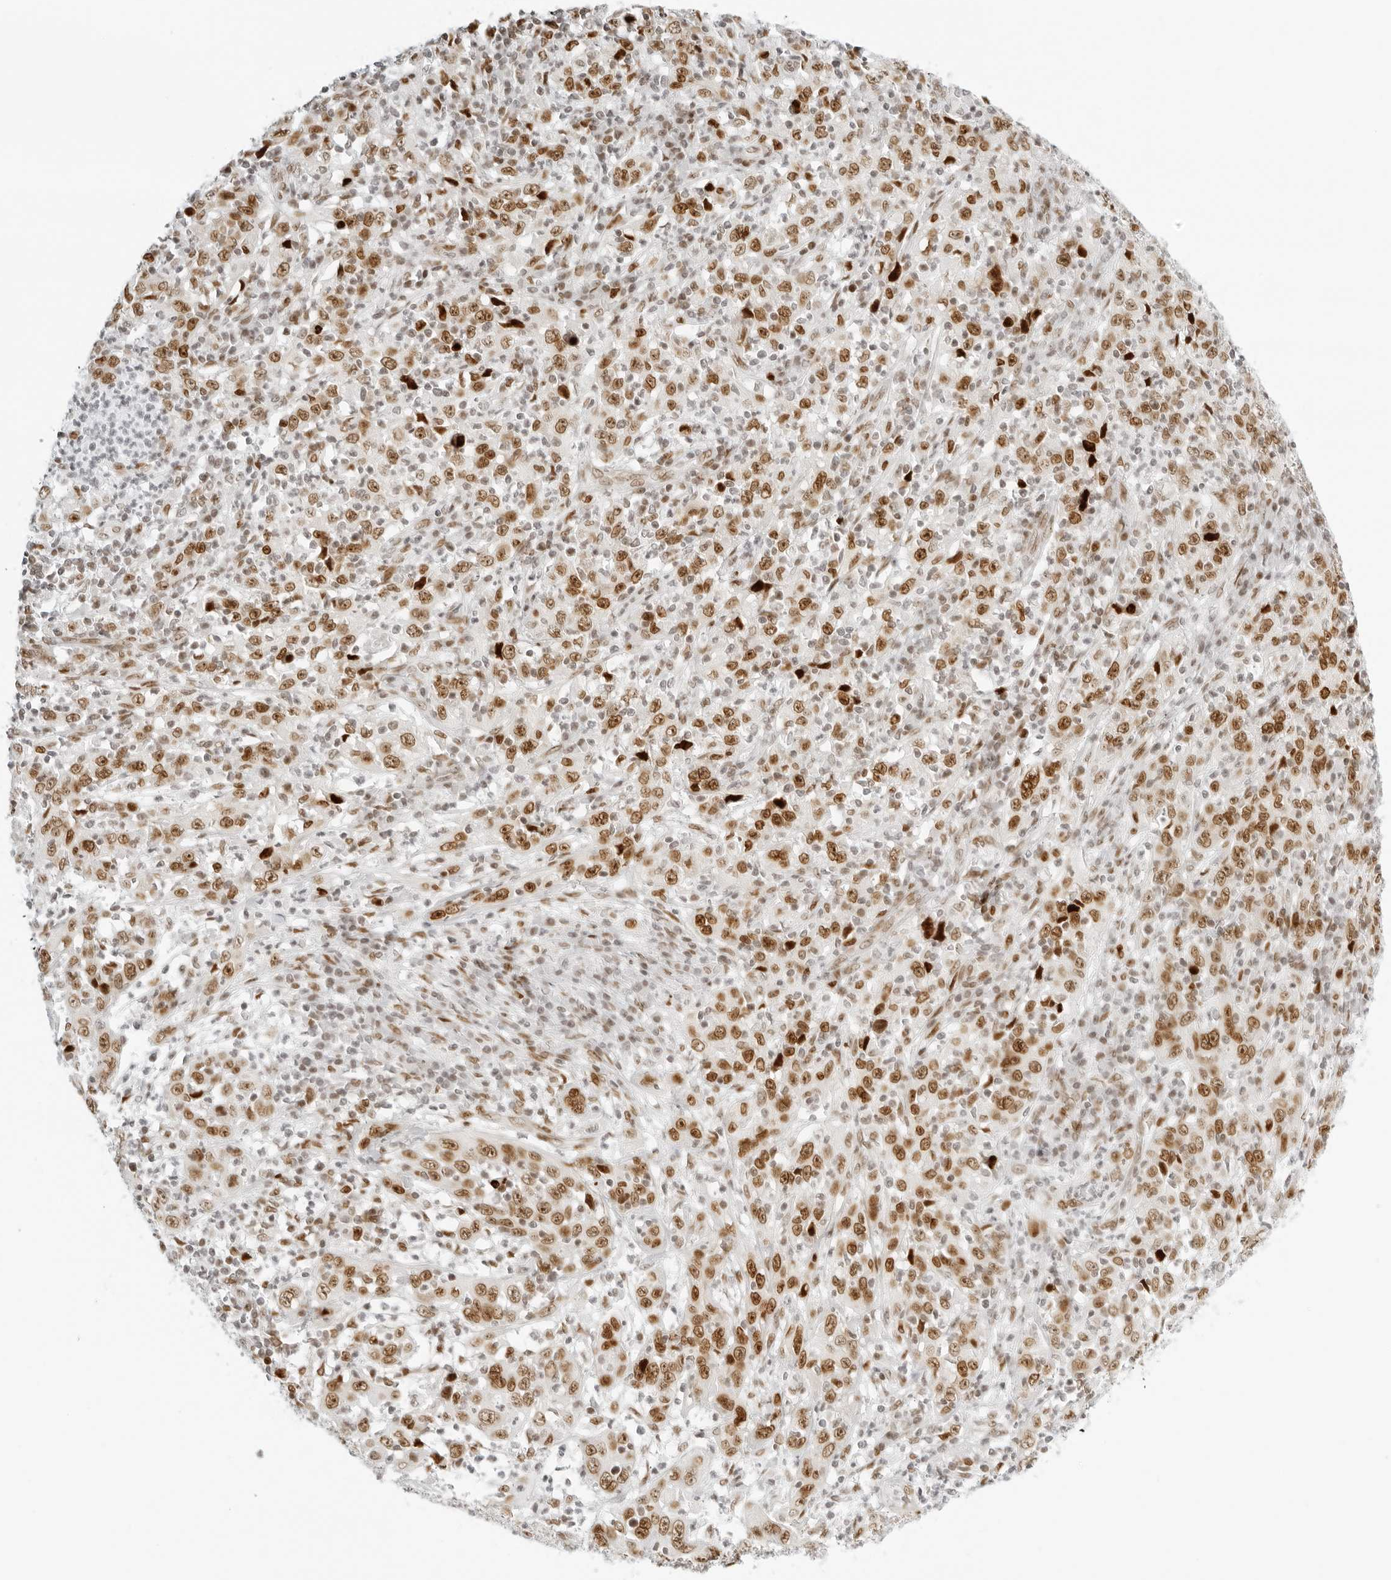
{"staining": {"intensity": "moderate", "quantity": ">75%", "location": "nuclear"}, "tissue": "cervical cancer", "cell_type": "Tumor cells", "image_type": "cancer", "snomed": [{"axis": "morphology", "description": "Squamous cell carcinoma, NOS"}, {"axis": "topography", "description": "Cervix"}], "caption": "Immunohistochemistry (IHC) micrograph of neoplastic tissue: squamous cell carcinoma (cervical) stained using immunohistochemistry (IHC) displays medium levels of moderate protein expression localized specifically in the nuclear of tumor cells, appearing as a nuclear brown color.", "gene": "RCC1", "patient": {"sex": "female", "age": 46}}